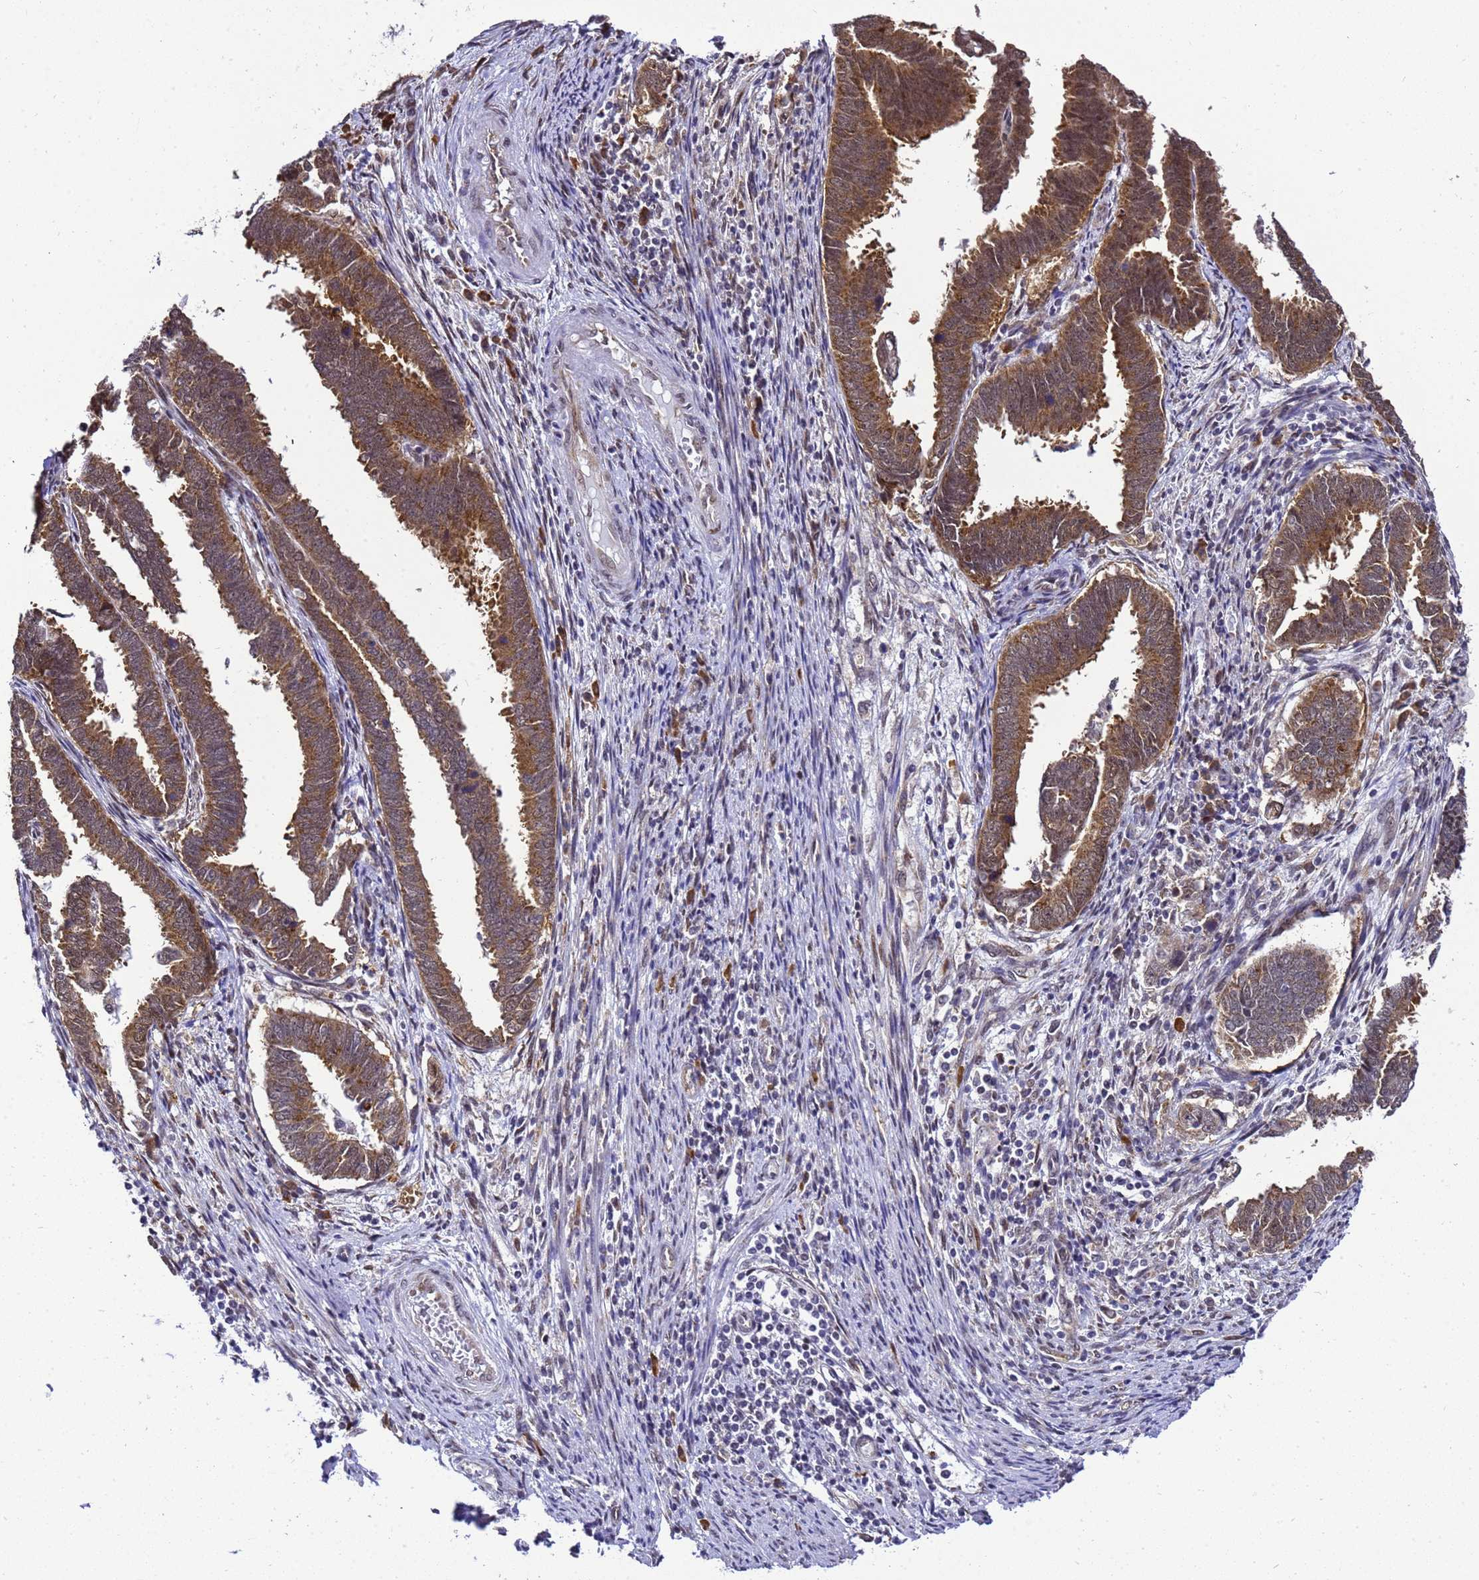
{"staining": {"intensity": "moderate", "quantity": ">75%", "location": "cytoplasmic/membranous"}, "tissue": "endometrial cancer", "cell_type": "Tumor cells", "image_type": "cancer", "snomed": [{"axis": "morphology", "description": "Adenocarcinoma, NOS"}, {"axis": "topography", "description": "Endometrium"}], "caption": "Human endometrial cancer (adenocarcinoma) stained with a brown dye reveals moderate cytoplasmic/membranous positive positivity in approximately >75% of tumor cells.", "gene": "SMN1", "patient": {"sex": "female", "age": 75}}